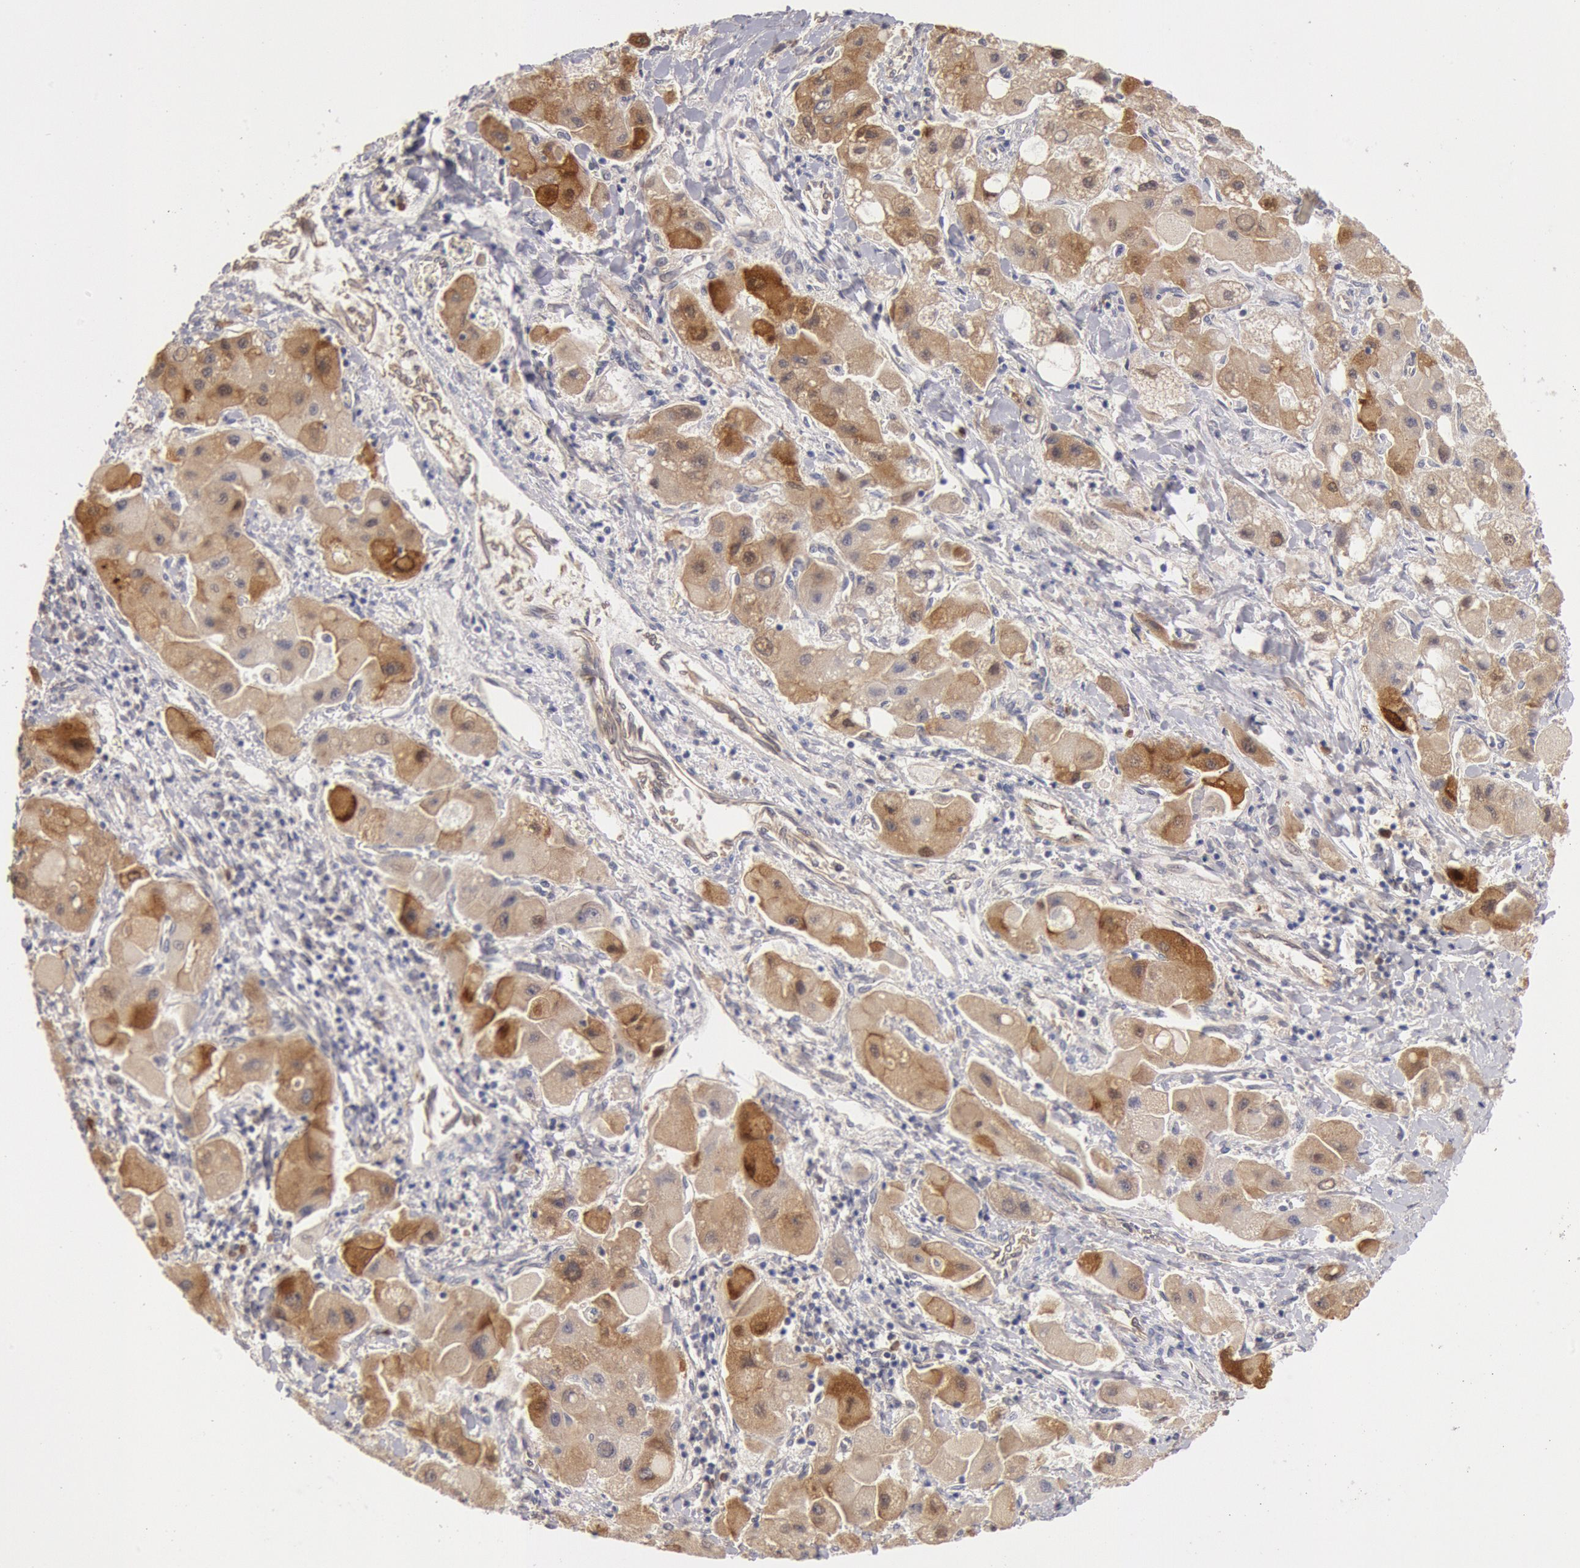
{"staining": {"intensity": "moderate", "quantity": ">75%", "location": "cytoplasmic/membranous"}, "tissue": "liver cancer", "cell_type": "Tumor cells", "image_type": "cancer", "snomed": [{"axis": "morphology", "description": "Carcinoma, Hepatocellular, NOS"}, {"axis": "topography", "description": "Liver"}], "caption": "Protein expression analysis of liver cancer shows moderate cytoplasmic/membranous staining in about >75% of tumor cells. The protein of interest is shown in brown color, while the nuclei are stained blue.", "gene": "DNAJA1", "patient": {"sex": "male", "age": 24}}